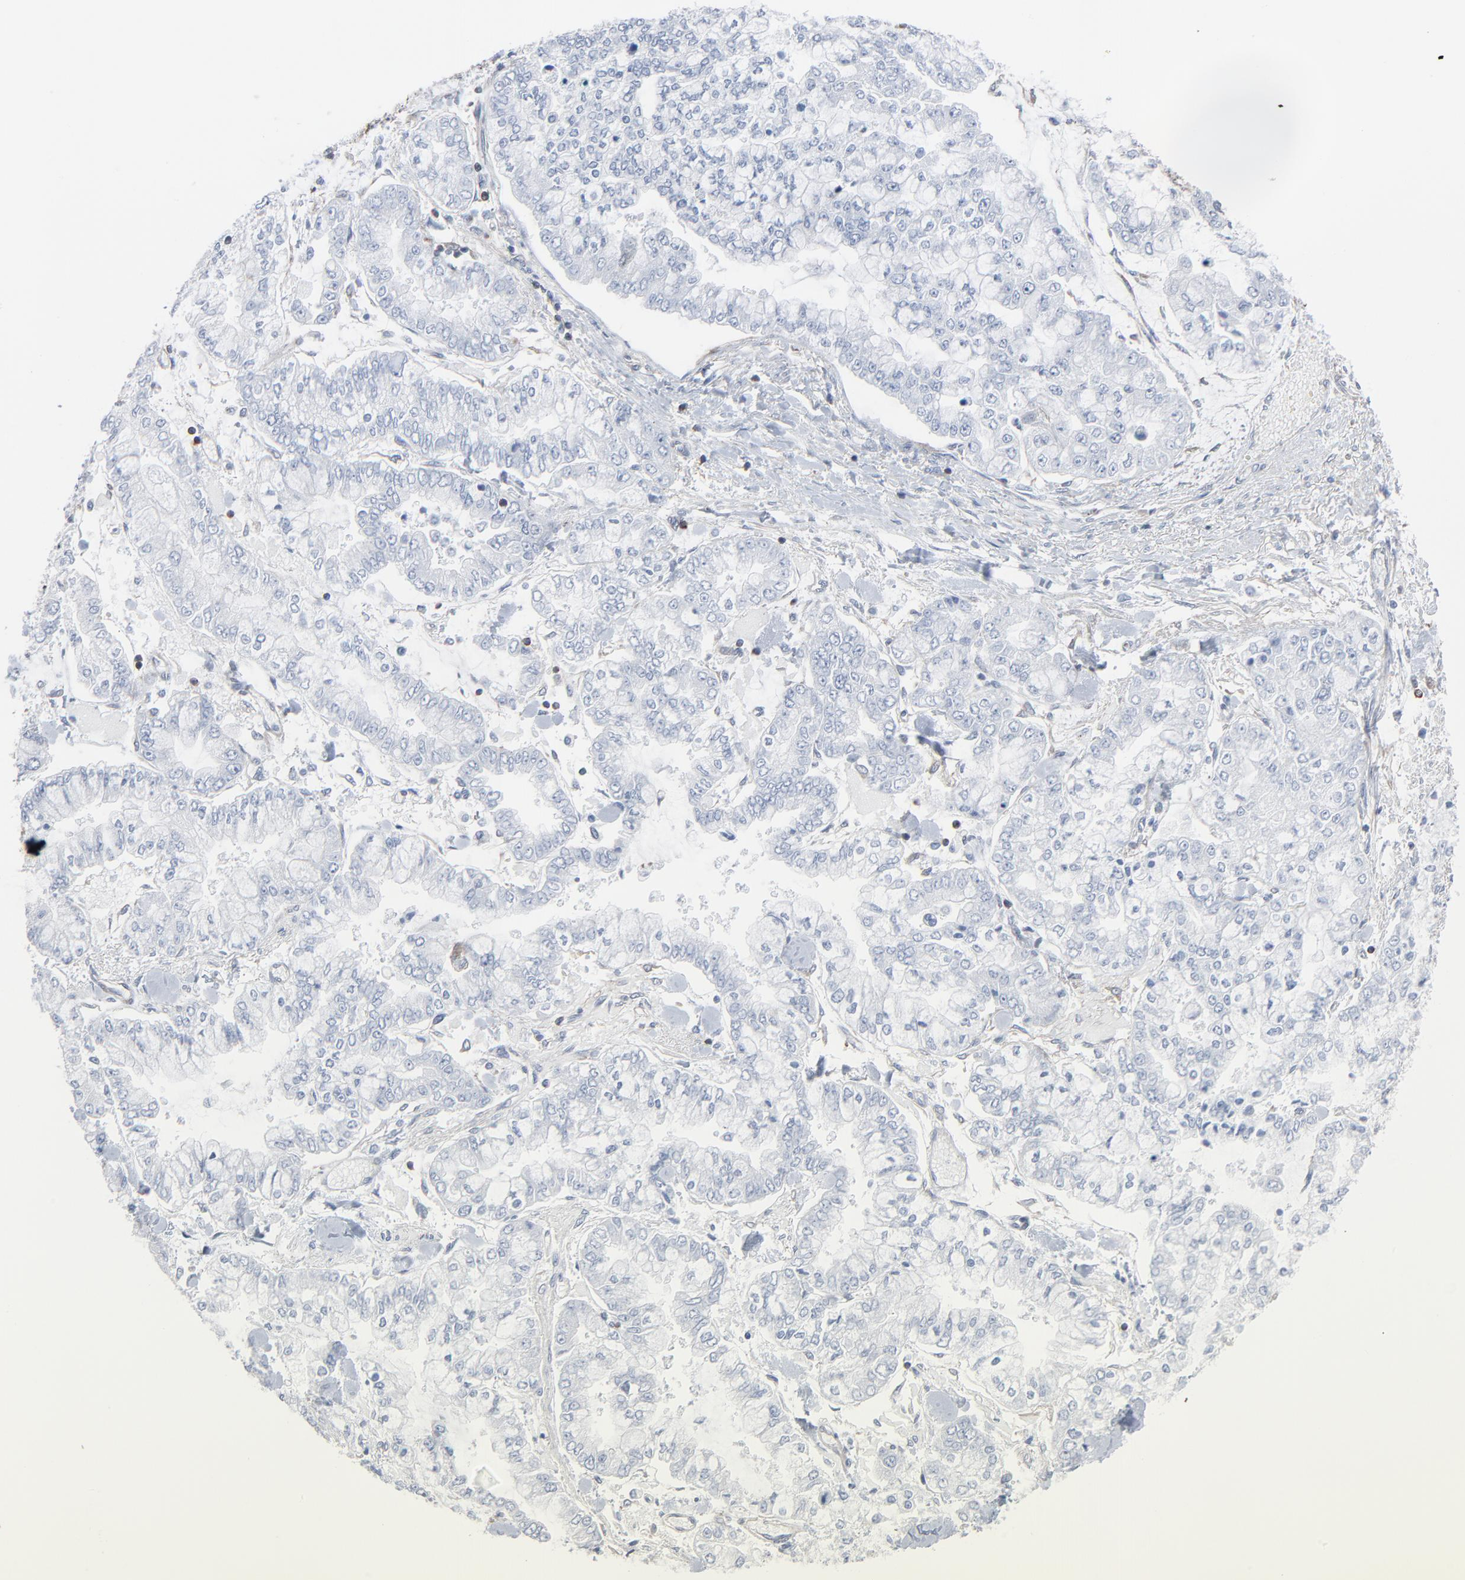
{"staining": {"intensity": "negative", "quantity": "none", "location": "none"}, "tissue": "stomach cancer", "cell_type": "Tumor cells", "image_type": "cancer", "snomed": [{"axis": "morphology", "description": "Normal tissue, NOS"}, {"axis": "morphology", "description": "Adenocarcinoma, NOS"}, {"axis": "topography", "description": "Stomach, upper"}, {"axis": "topography", "description": "Stomach"}], "caption": "This is an IHC photomicrograph of stomach cancer (adenocarcinoma). There is no positivity in tumor cells.", "gene": "OPTN", "patient": {"sex": "male", "age": 76}}